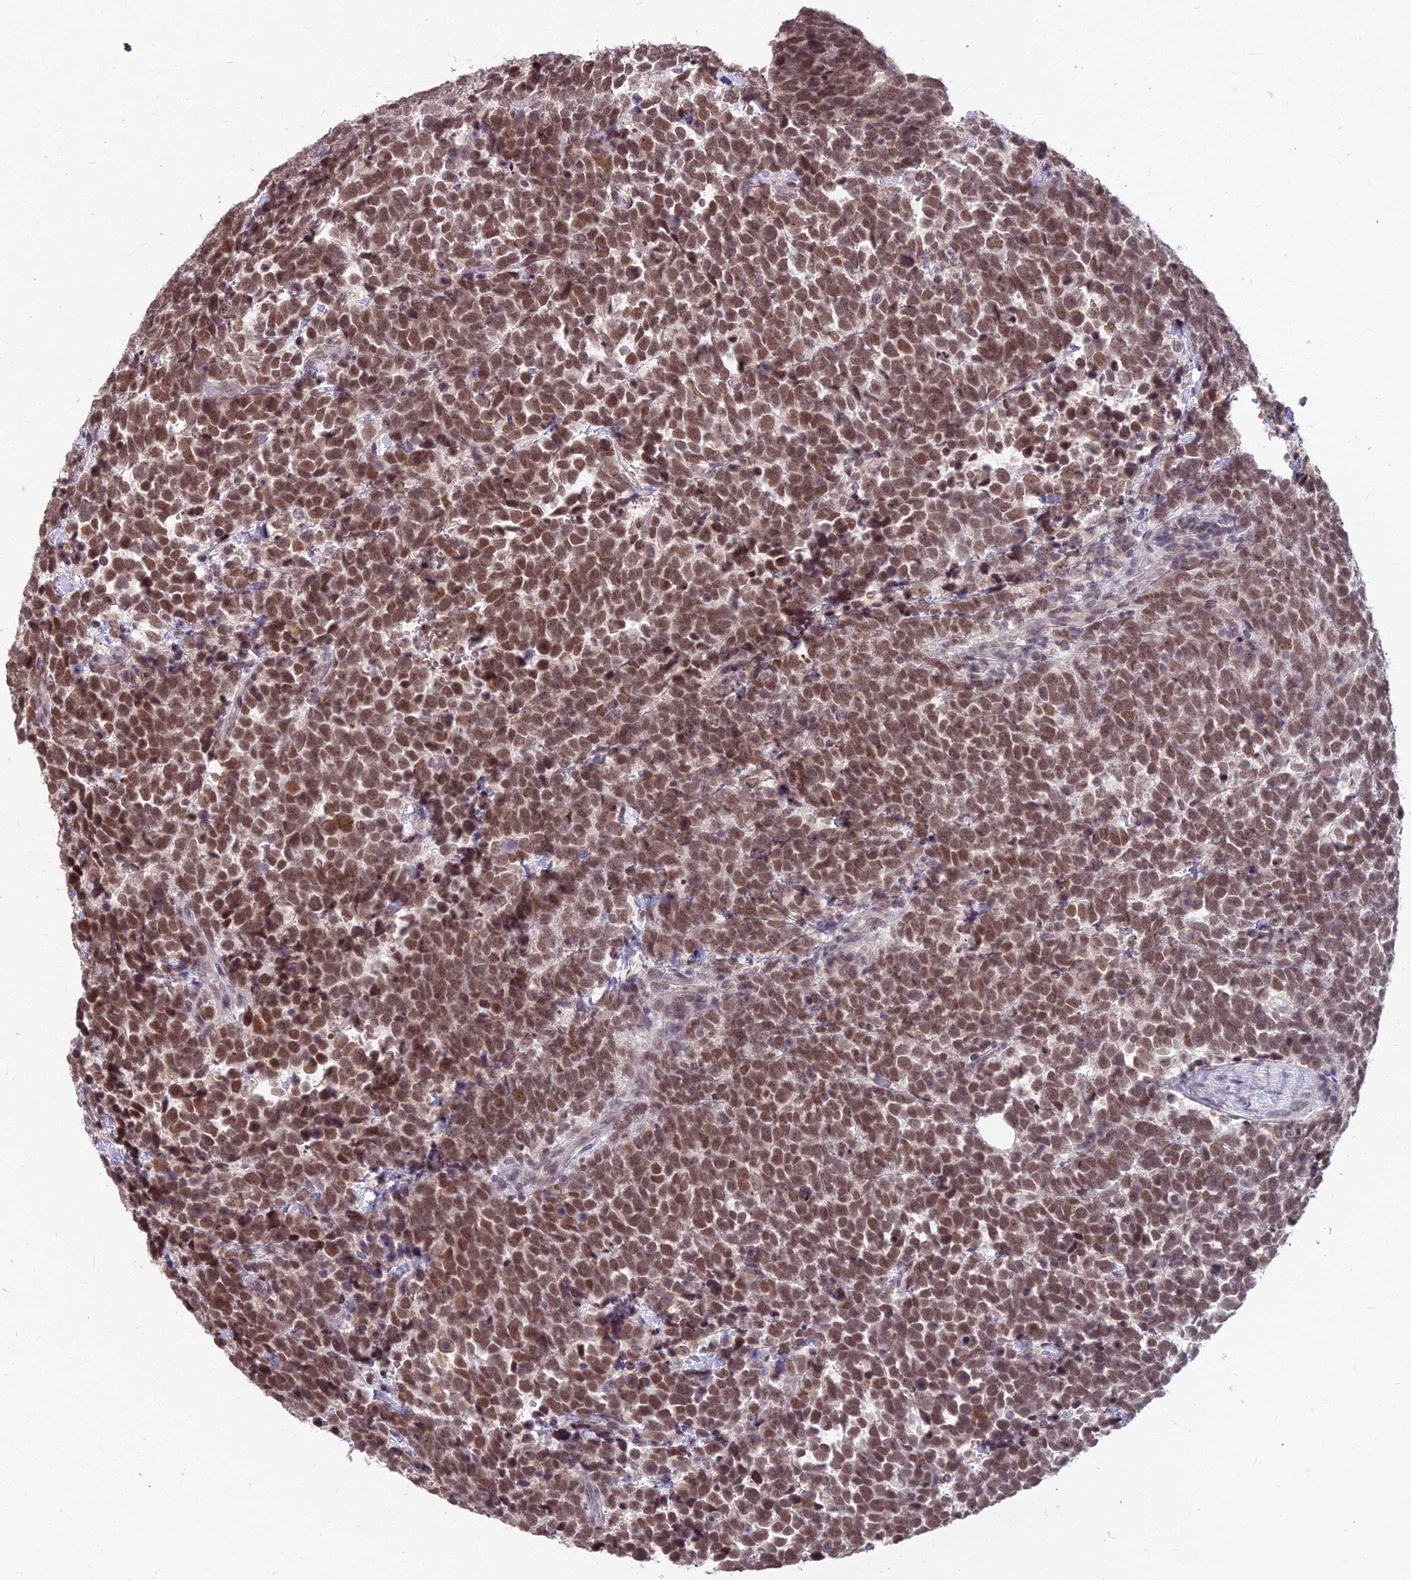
{"staining": {"intensity": "moderate", "quantity": ">75%", "location": "nuclear"}, "tissue": "urothelial cancer", "cell_type": "Tumor cells", "image_type": "cancer", "snomed": [{"axis": "morphology", "description": "Urothelial carcinoma, High grade"}, {"axis": "topography", "description": "Urinary bladder"}], "caption": "About >75% of tumor cells in human urothelial cancer reveal moderate nuclear protein positivity as visualized by brown immunohistochemical staining.", "gene": "KAT7", "patient": {"sex": "female", "age": 82}}